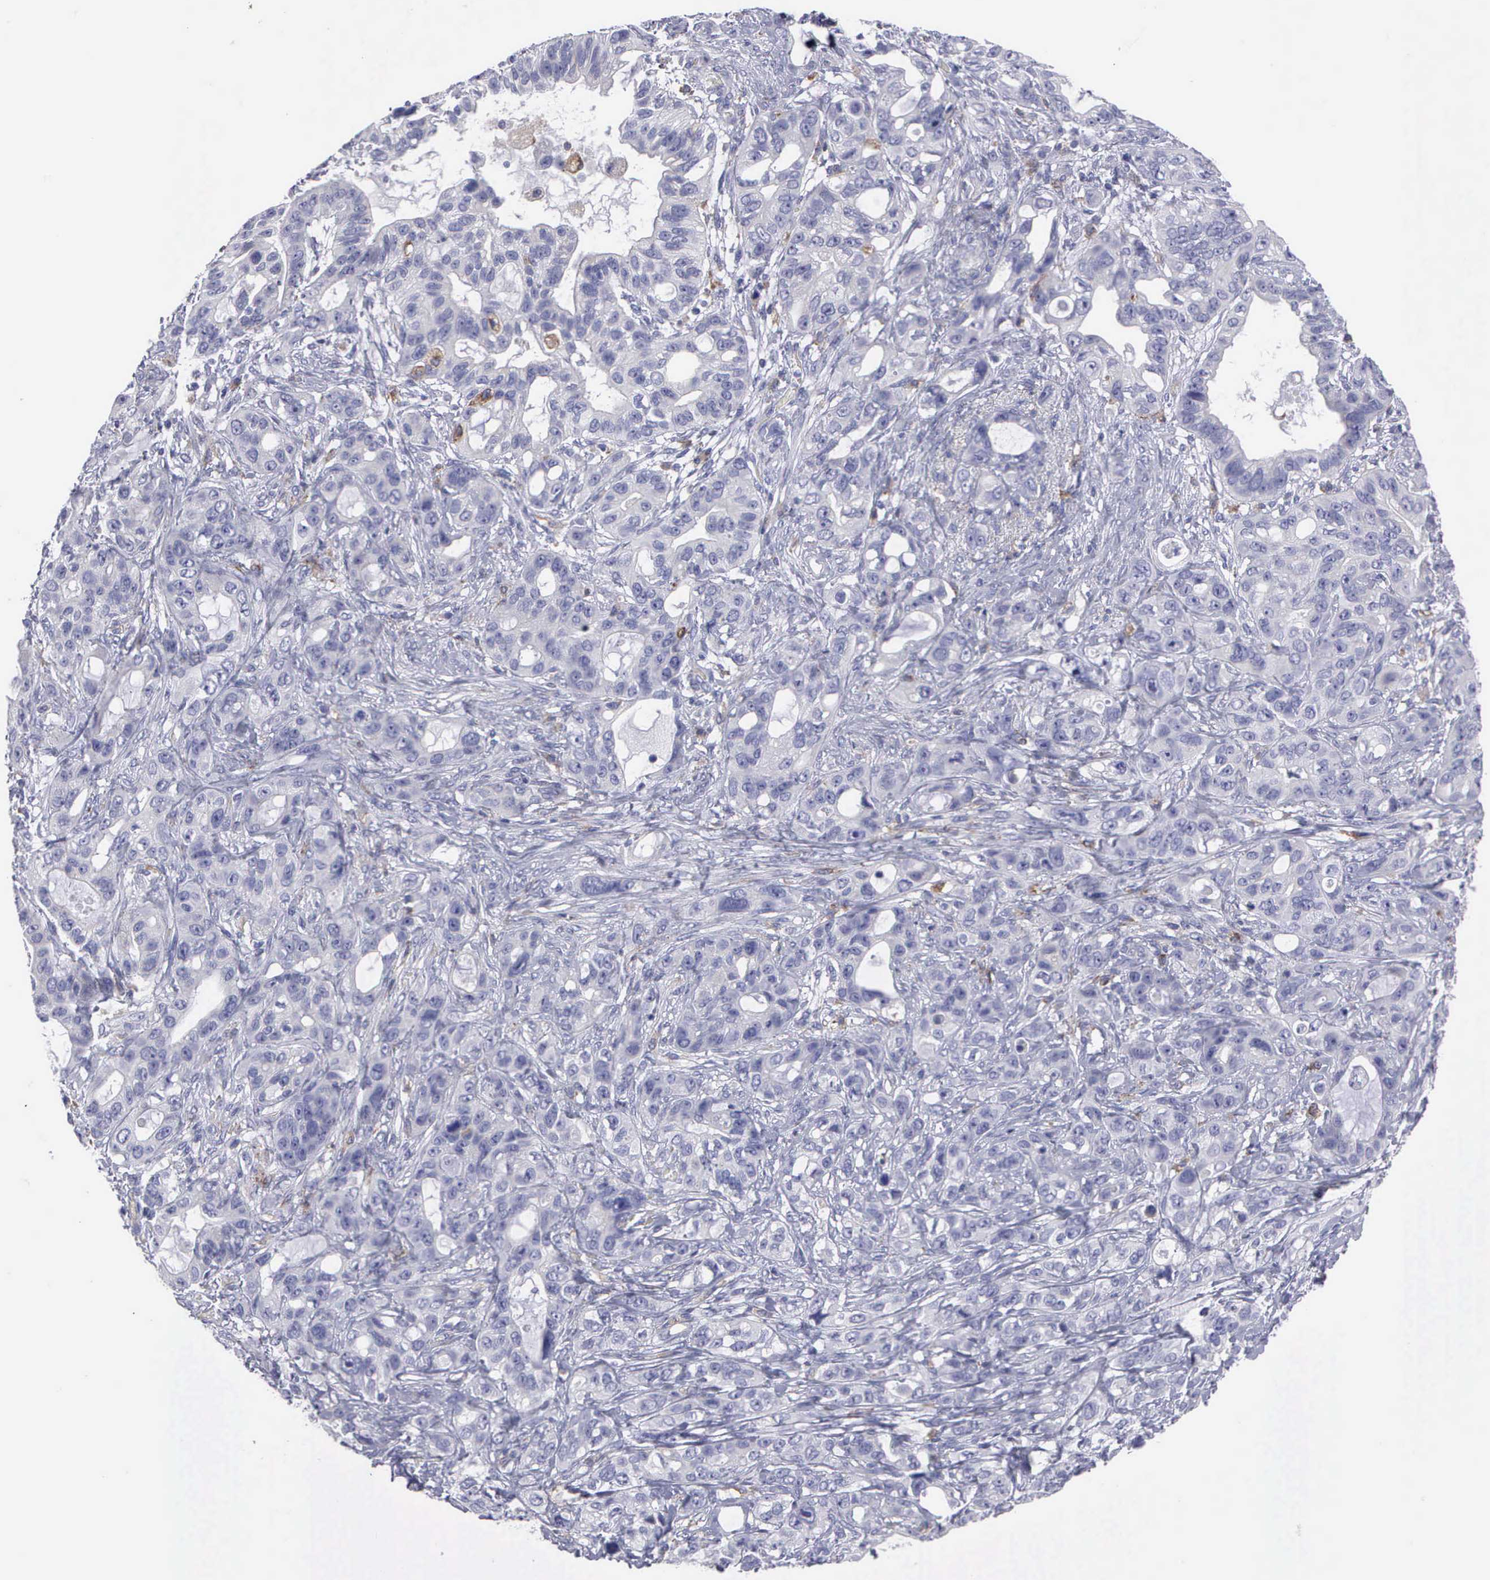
{"staining": {"intensity": "weak", "quantity": "<25%", "location": "cytoplasmic/membranous"}, "tissue": "stomach cancer", "cell_type": "Tumor cells", "image_type": "cancer", "snomed": [{"axis": "morphology", "description": "Adenocarcinoma, NOS"}, {"axis": "topography", "description": "Stomach, upper"}], "caption": "The immunohistochemistry (IHC) image has no significant positivity in tumor cells of adenocarcinoma (stomach) tissue.", "gene": "TYRP1", "patient": {"sex": "male", "age": 47}}